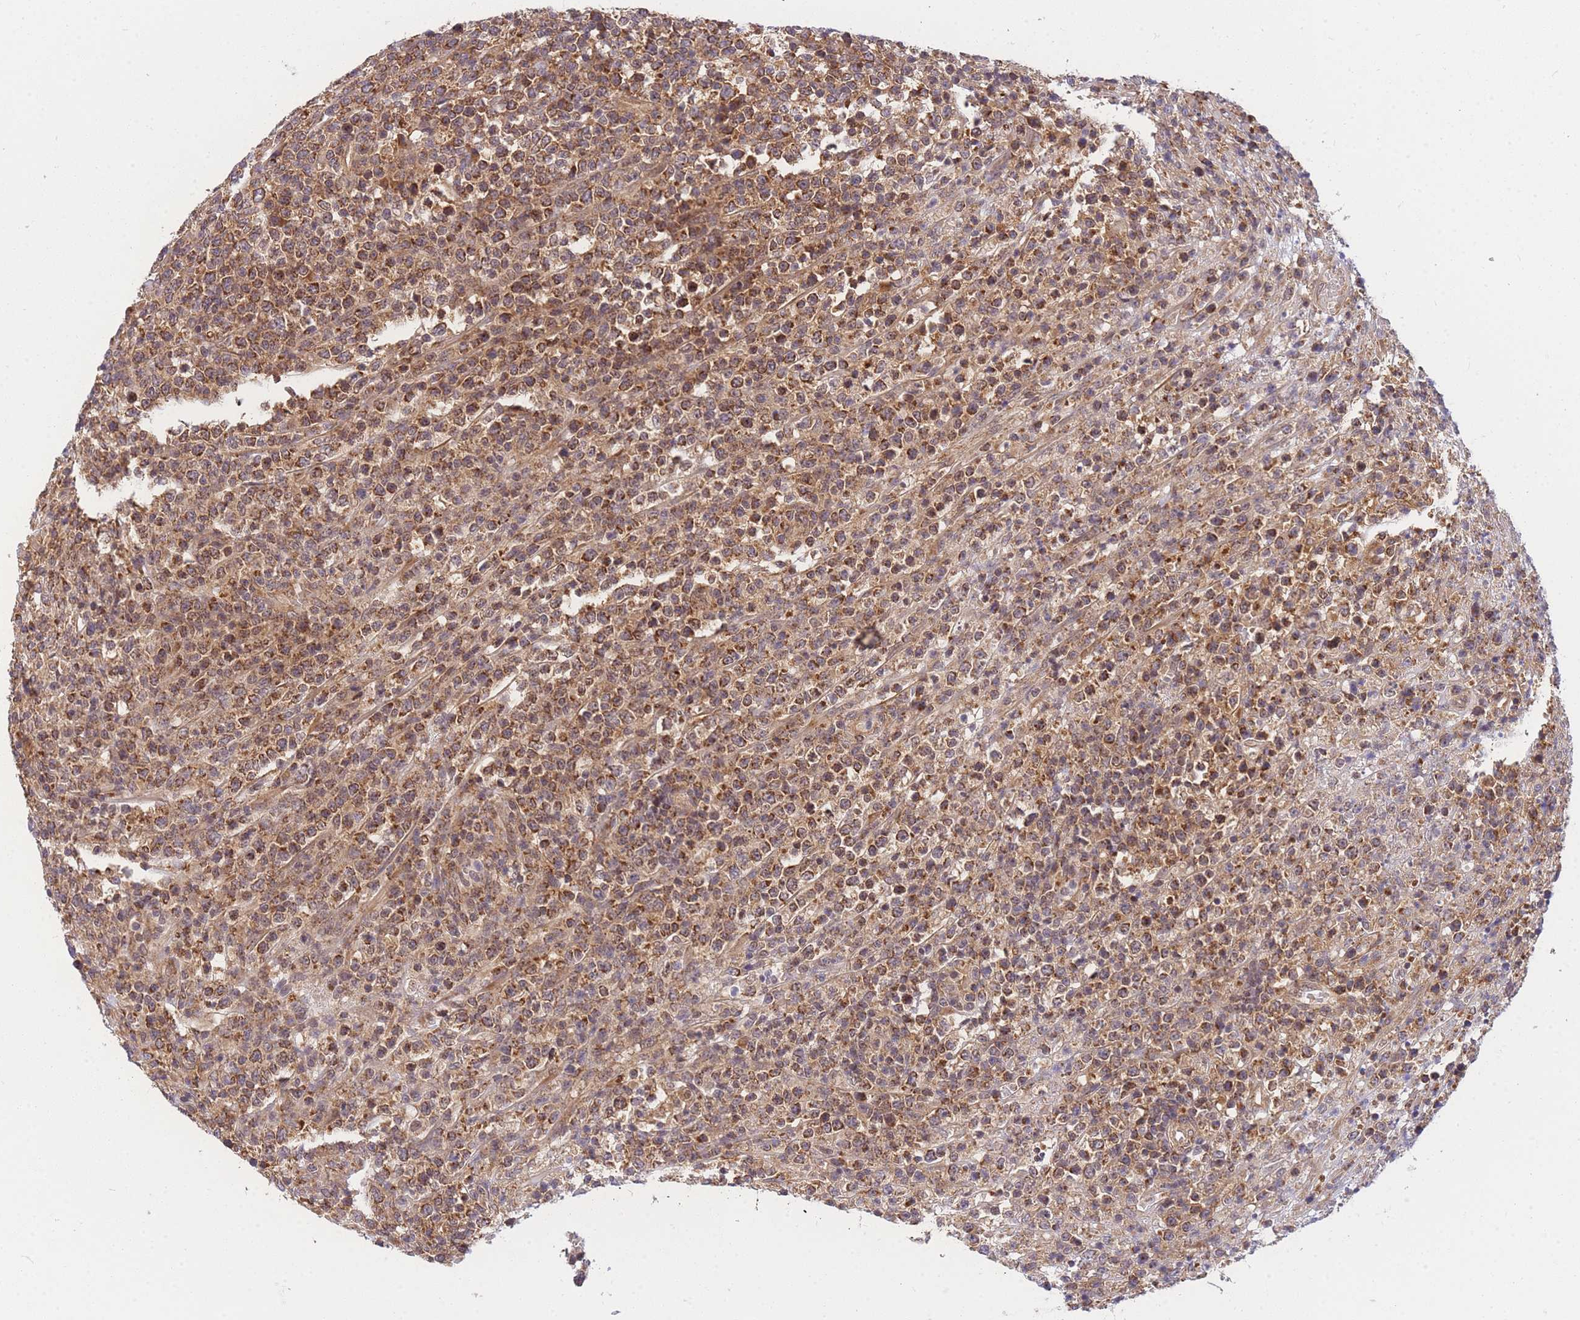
{"staining": {"intensity": "moderate", "quantity": ">75%", "location": "cytoplasmic/membranous"}, "tissue": "lymphoma", "cell_type": "Tumor cells", "image_type": "cancer", "snomed": [{"axis": "morphology", "description": "Malignant lymphoma, non-Hodgkin's type, High grade"}, {"axis": "topography", "description": "Colon"}], "caption": "High-power microscopy captured an IHC histopathology image of lymphoma, revealing moderate cytoplasmic/membranous staining in about >75% of tumor cells.", "gene": "MRPL23", "patient": {"sex": "female", "age": 53}}